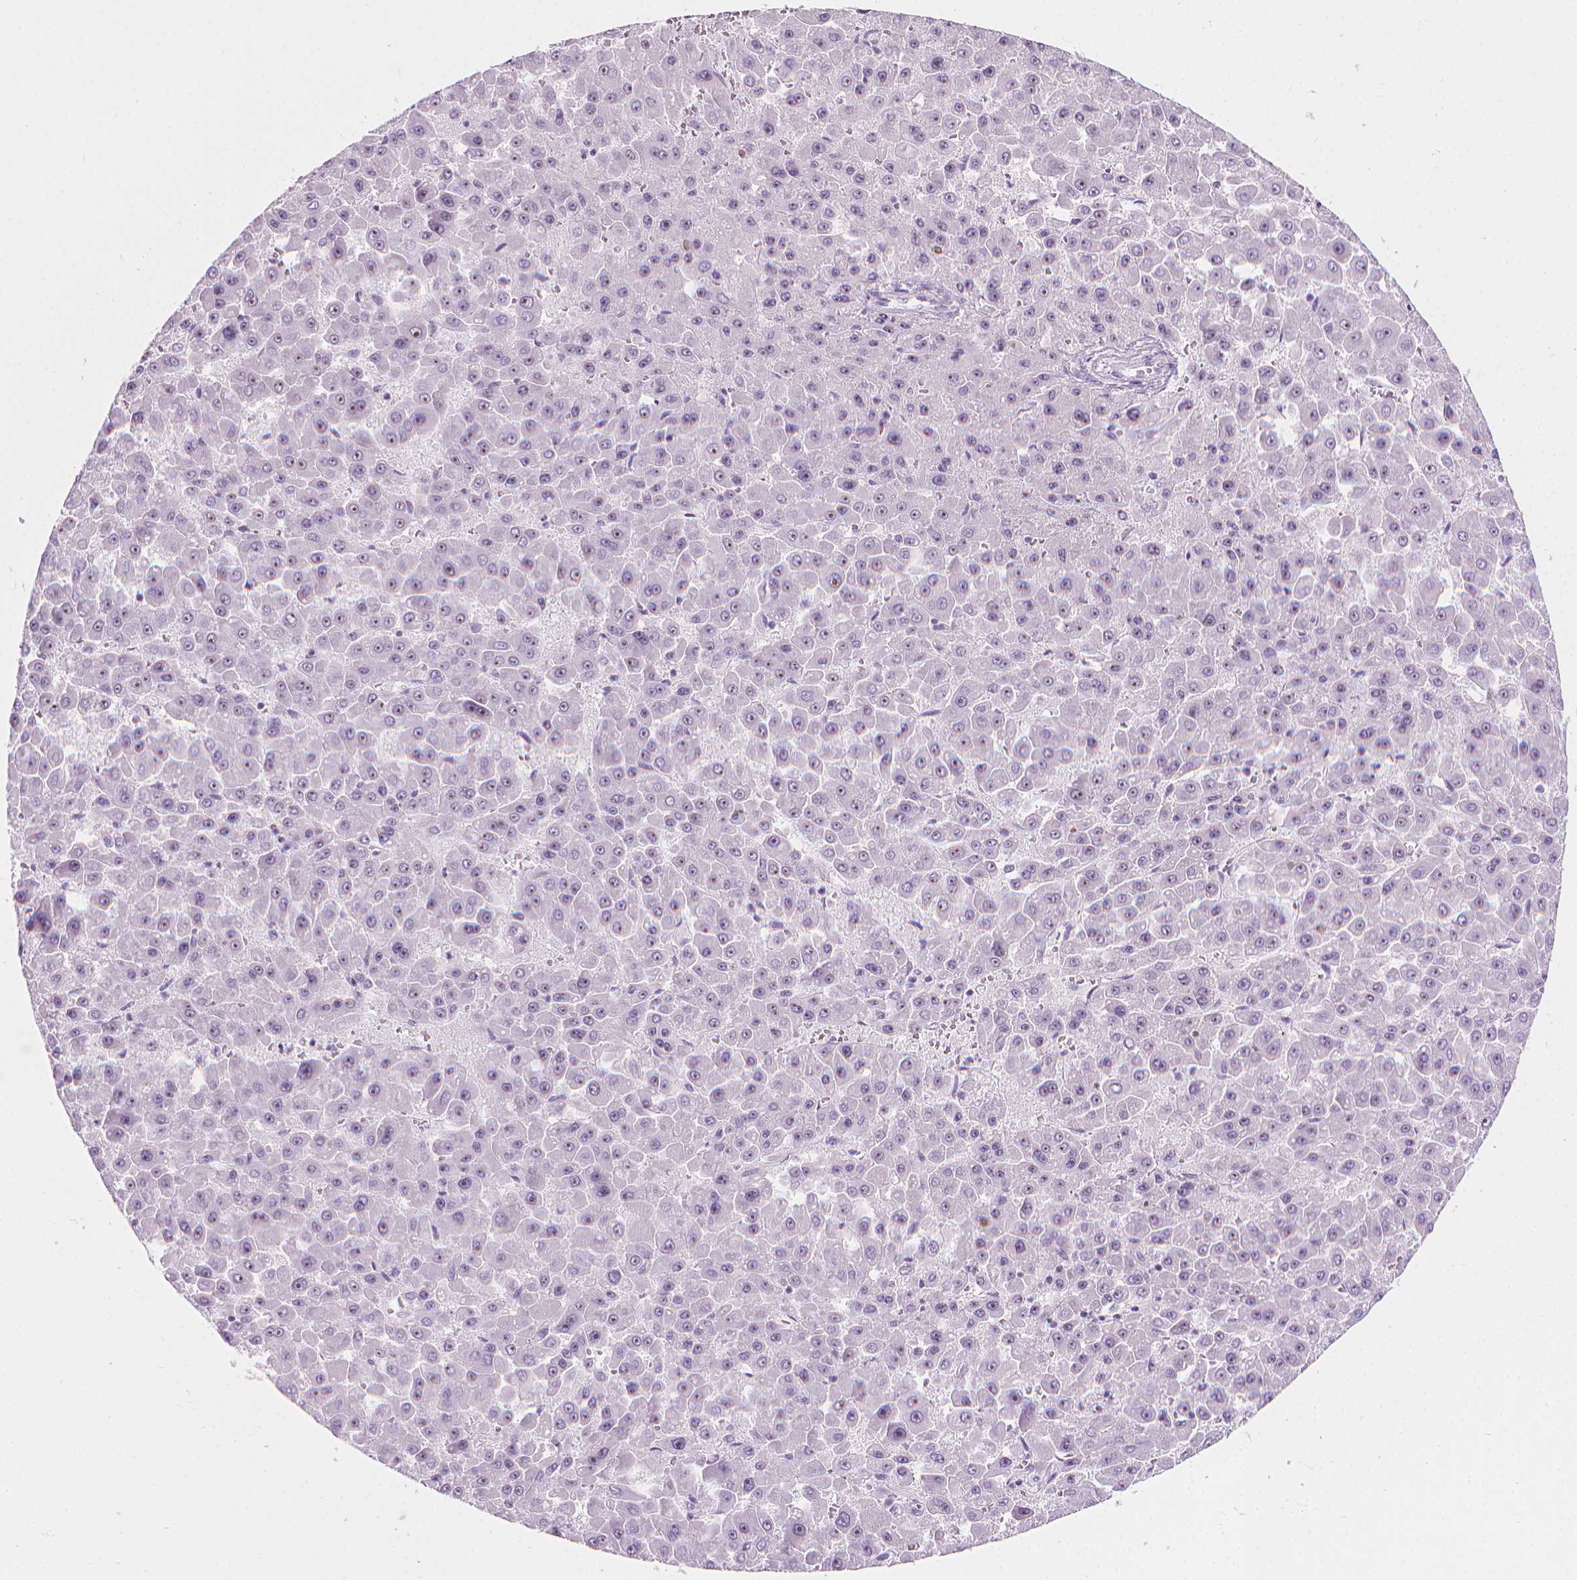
{"staining": {"intensity": "negative", "quantity": "none", "location": "none"}, "tissue": "liver cancer", "cell_type": "Tumor cells", "image_type": "cancer", "snomed": [{"axis": "morphology", "description": "Carcinoma, Hepatocellular, NOS"}, {"axis": "topography", "description": "Liver"}], "caption": "Immunohistochemistry (IHC) of liver cancer (hepatocellular carcinoma) reveals no positivity in tumor cells.", "gene": "NOL7", "patient": {"sex": "male", "age": 78}}